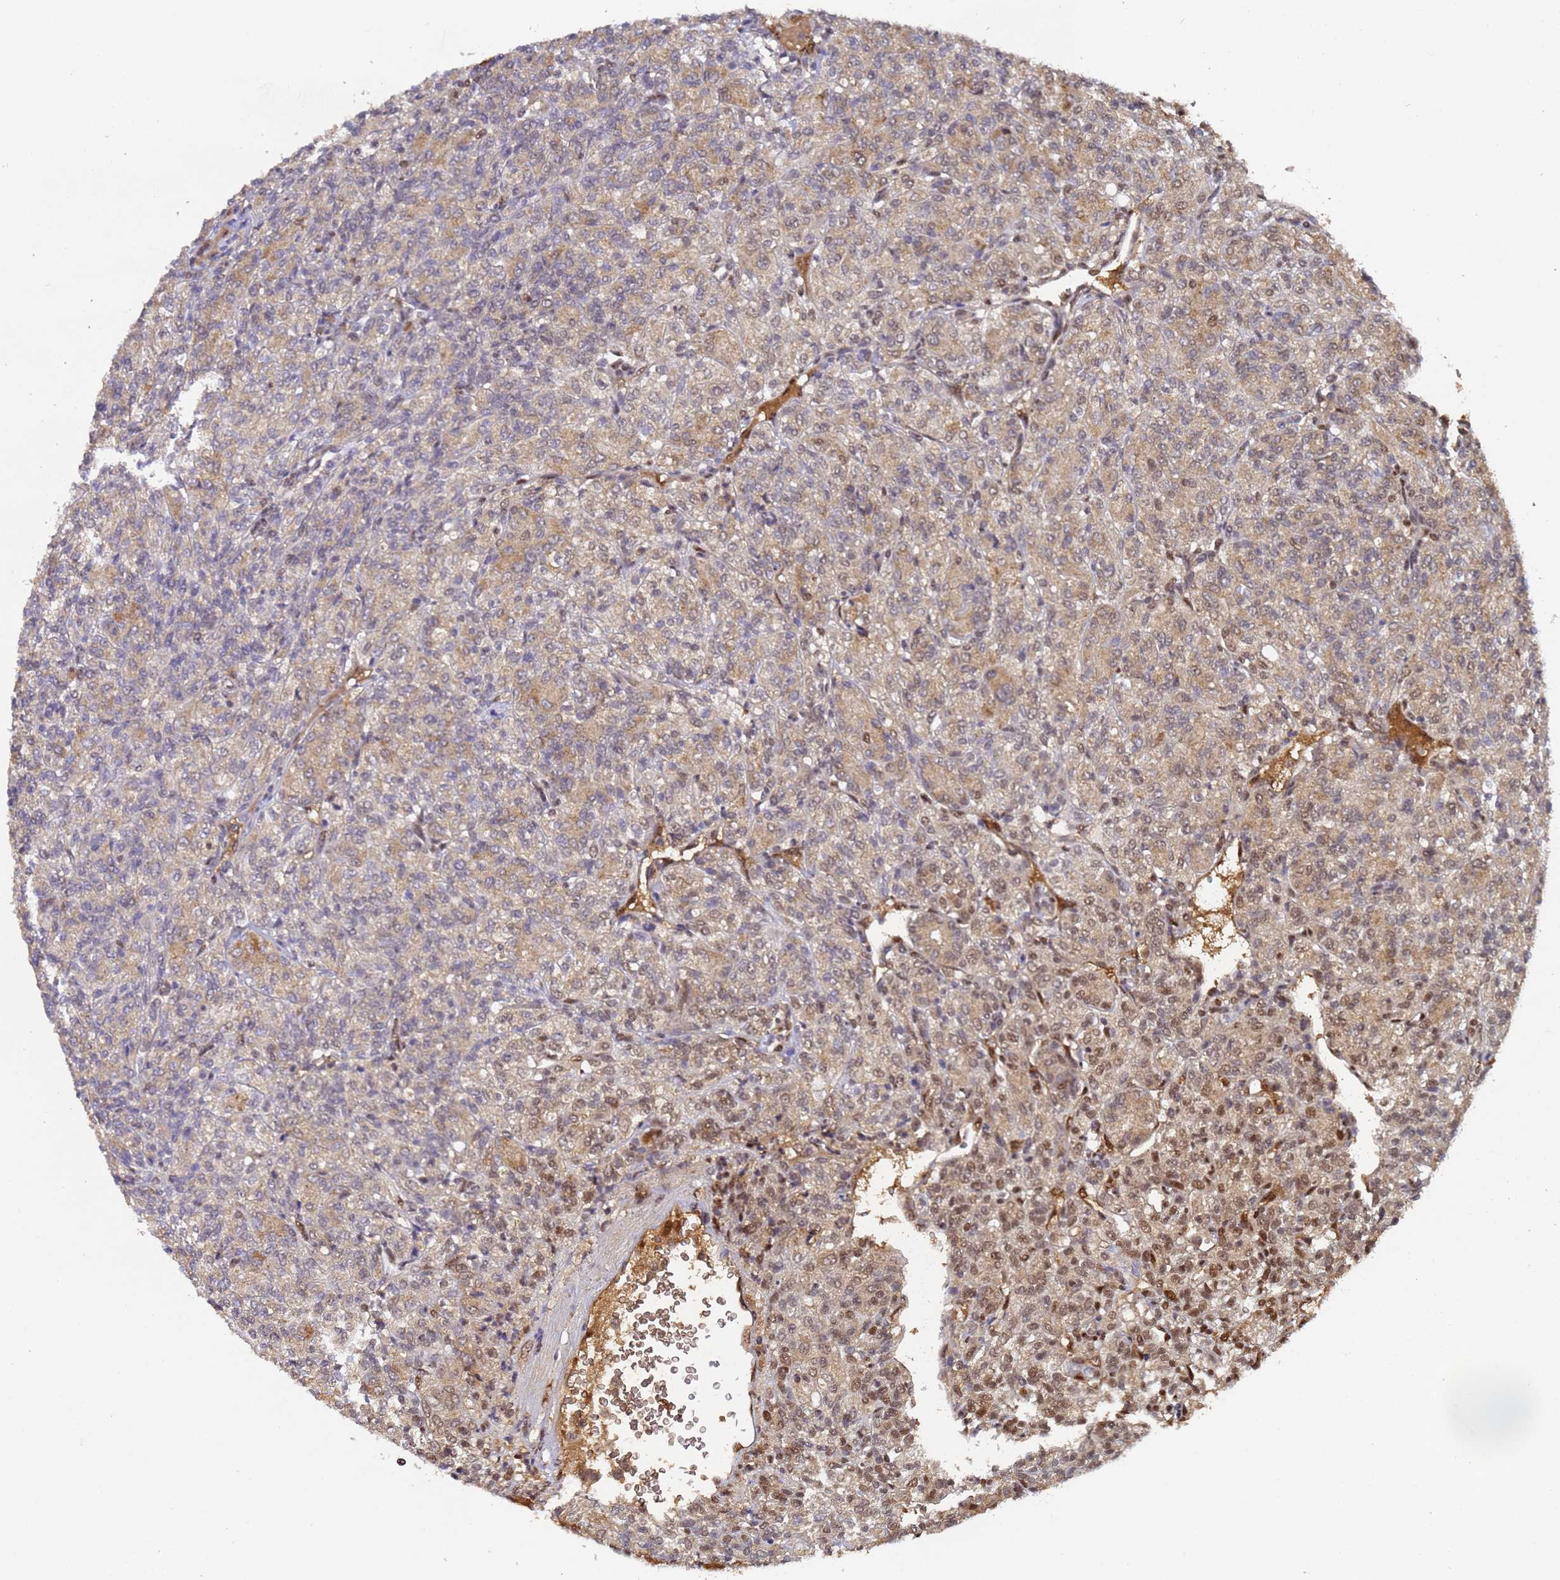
{"staining": {"intensity": "moderate", "quantity": "<25%", "location": "cytoplasmic/membranous,nuclear"}, "tissue": "renal cancer", "cell_type": "Tumor cells", "image_type": "cancer", "snomed": [{"axis": "morphology", "description": "Adenocarcinoma, NOS"}, {"axis": "topography", "description": "Kidney"}], "caption": "Immunohistochemistry photomicrograph of human renal cancer stained for a protein (brown), which demonstrates low levels of moderate cytoplasmic/membranous and nuclear staining in approximately <25% of tumor cells.", "gene": "SECISBP2", "patient": {"sex": "male", "age": 77}}